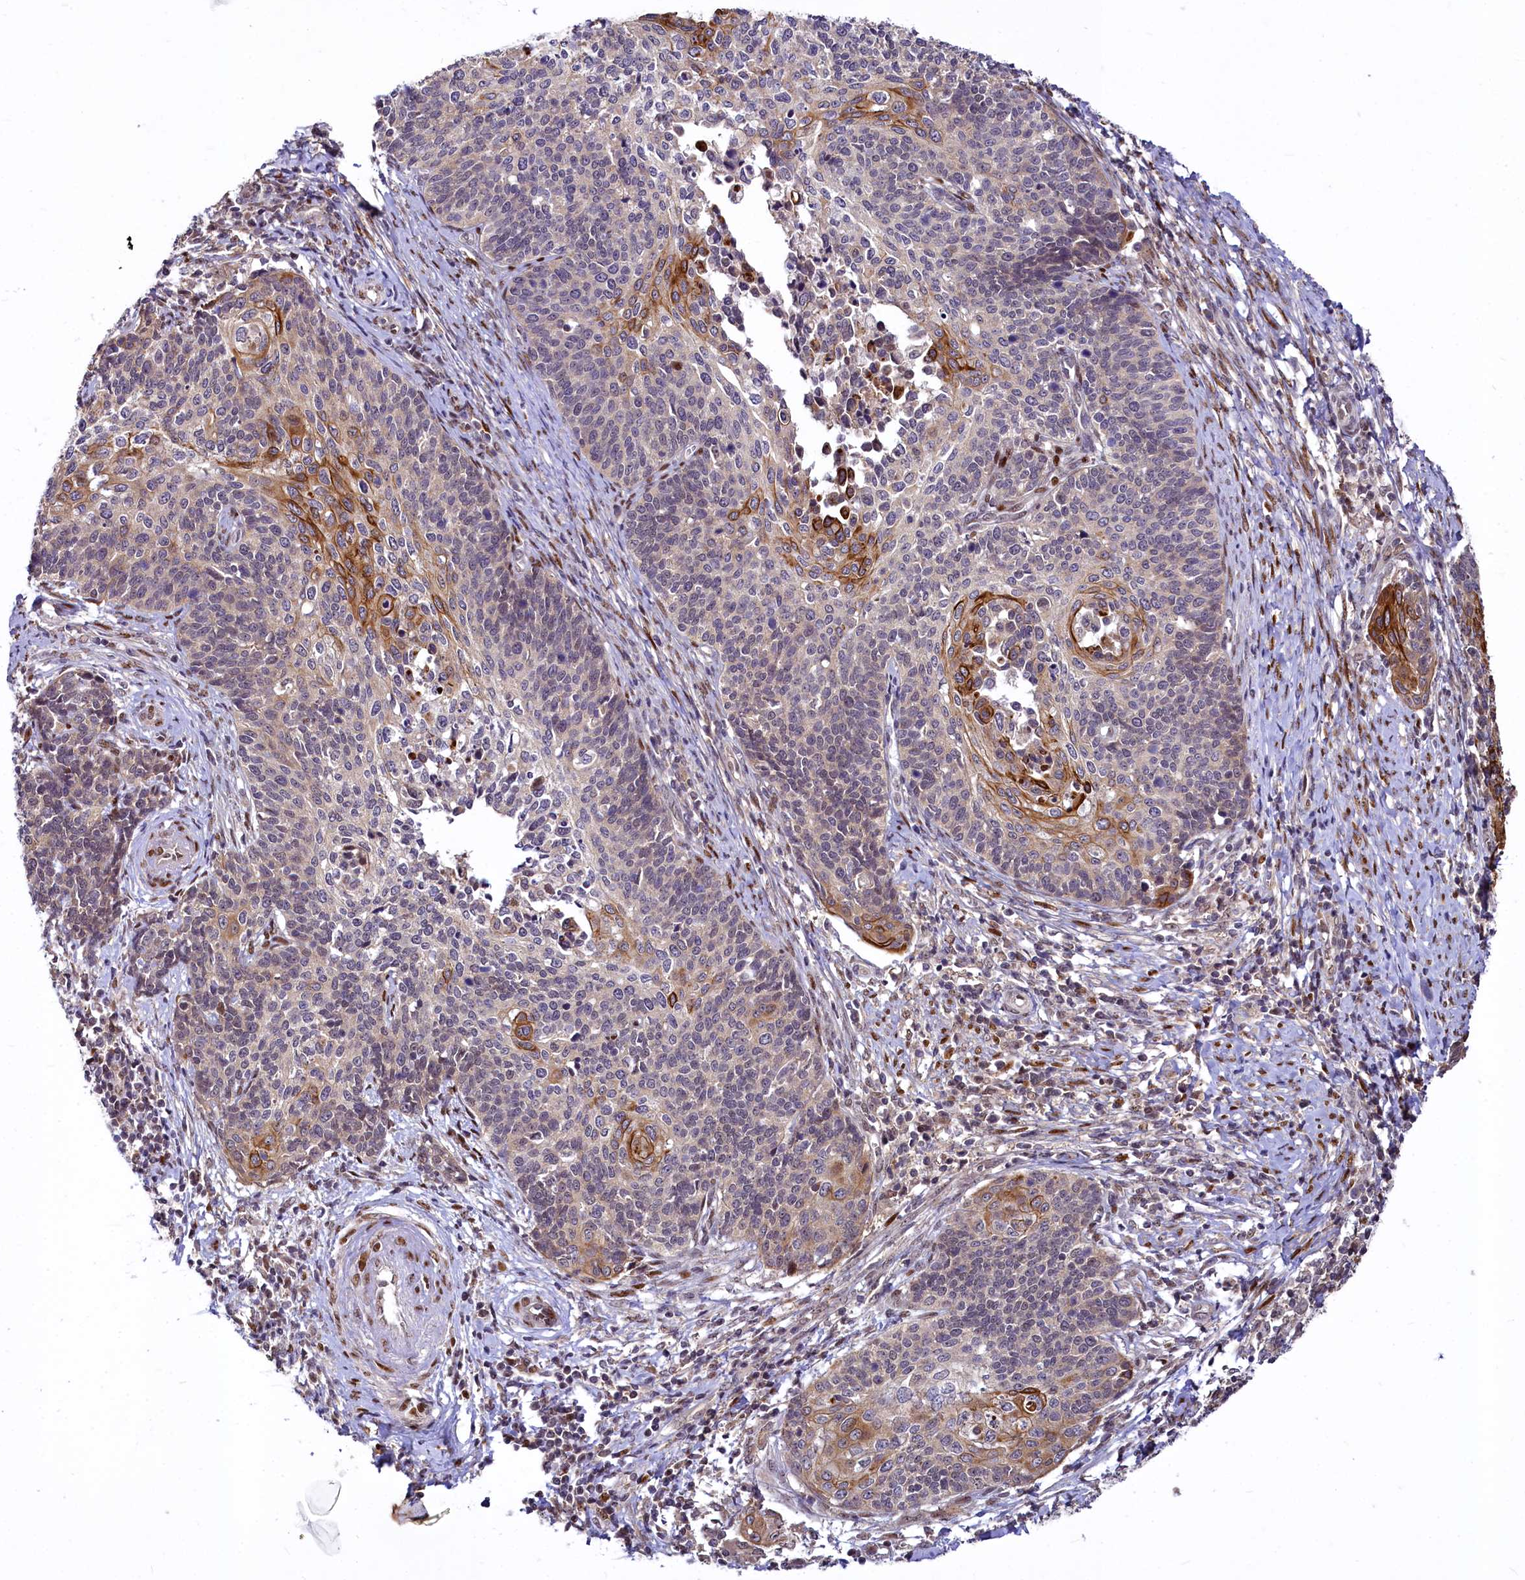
{"staining": {"intensity": "moderate", "quantity": "<25%", "location": "cytoplasmic/membranous"}, "tissue": "cervical cancer", "cell_type": "Tumor cells", "image_type": "cancer", "snomed": [{"axis": "morphology", "description": "Squamous cell carcinoma, NOS"}, {"axis": "topography", "description": "Cervix"}], "caption": "Cervical cancer tissue displays moderate cytoplasmic/membranous positivity in approximately <25% of tumor cells, visualized by immunohistochemistry. The protein of interest is stained brown, and the nuclei are stained in blue (DAB (3,3'-diaminobenzidine) IHC with brightfield microscopy, high magnification).", "gene": "MAML2", "patient": {"sex": "female", "age": 39}}